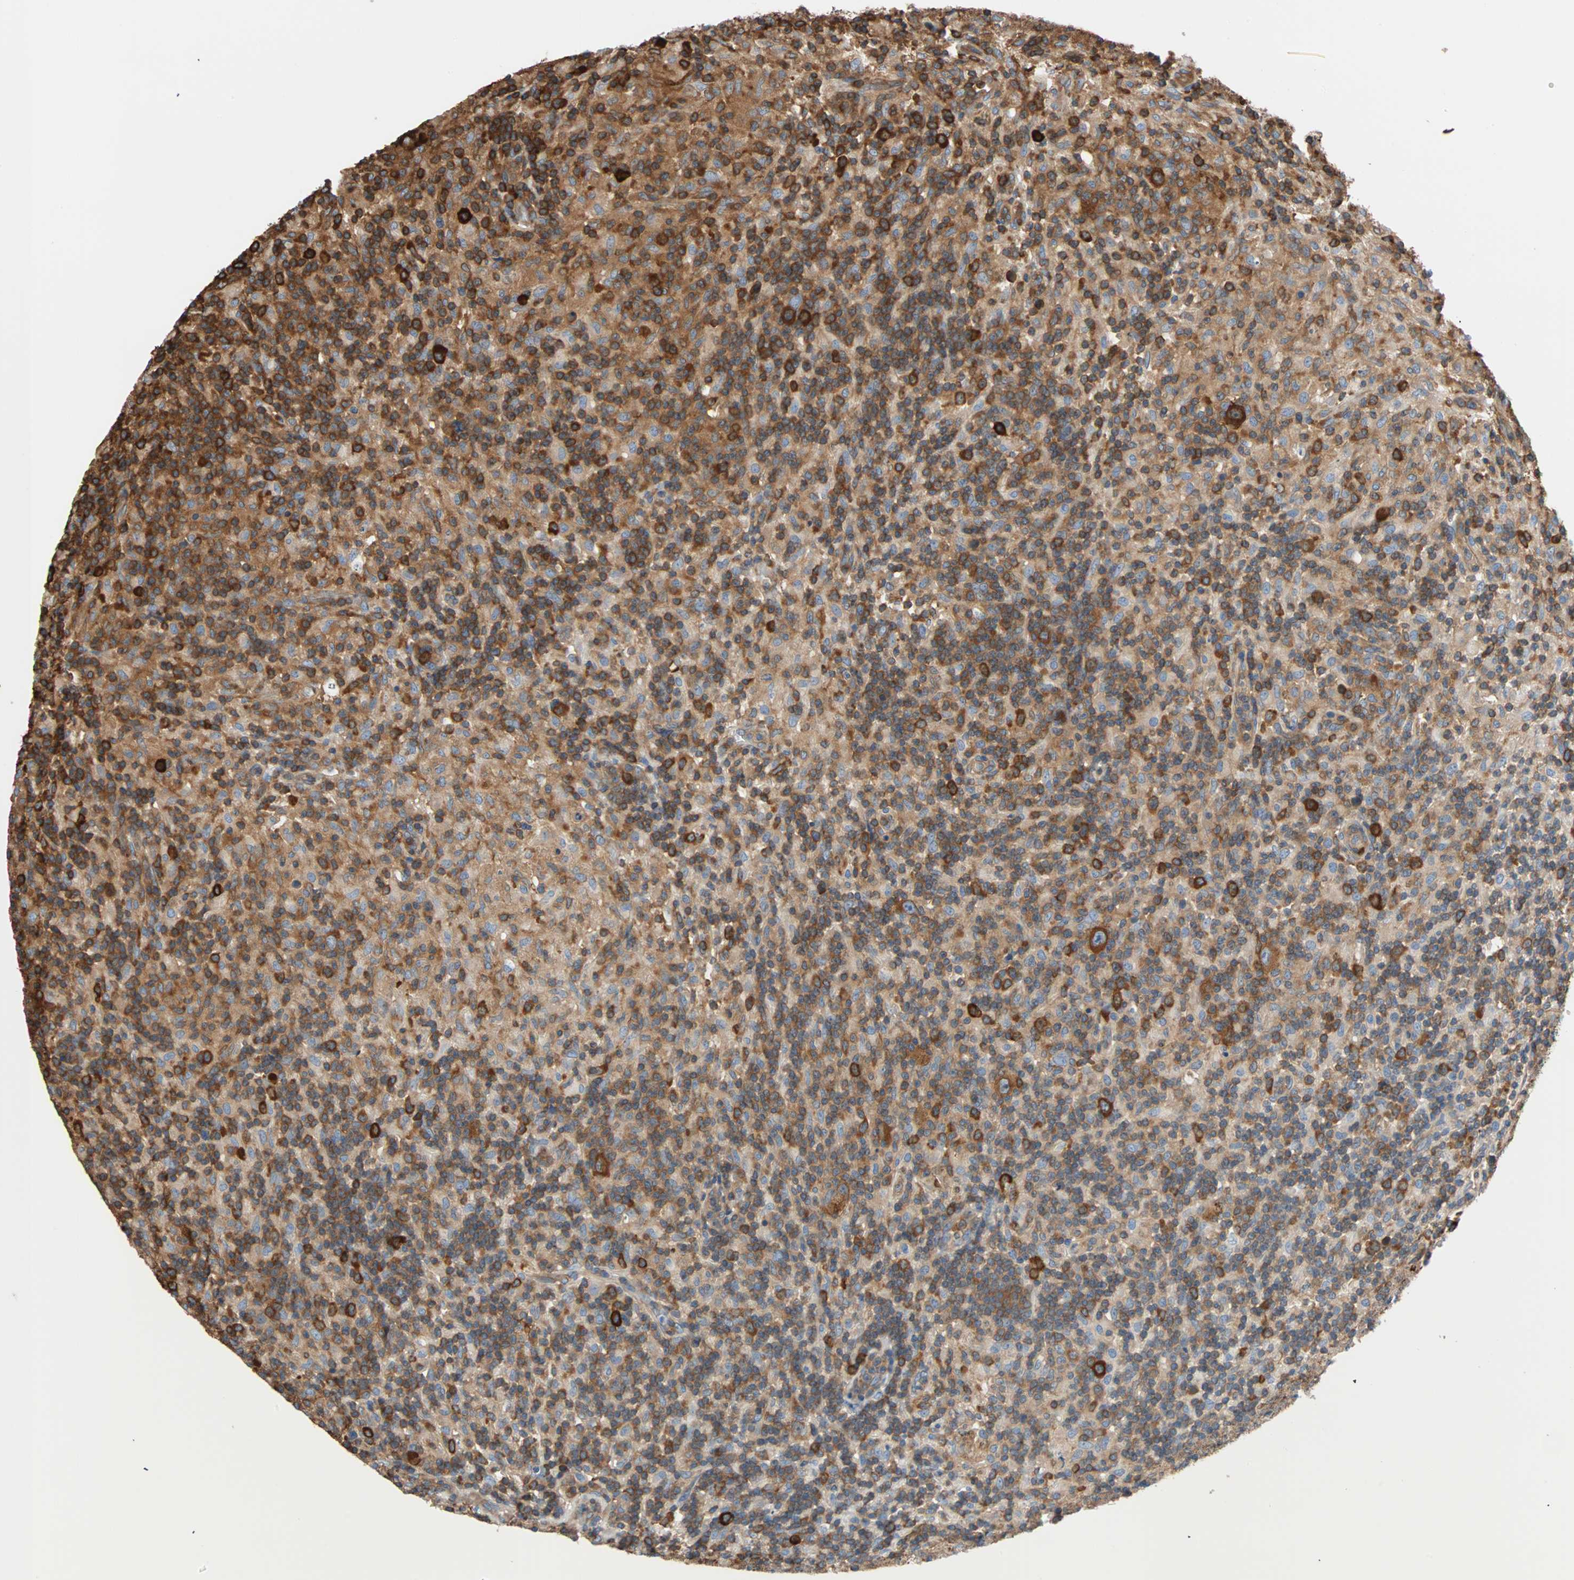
{"staining": {"intensity": "strong", "quantity": "25%-75%", "location": "cytoplasmic/membranous"}, "tissue": "lymphoma", "cell_type": "Tumor cells", "image_type": "cancer", "snomed": [{"axis": "morphology", "description": "Hodgkin's disease, NOS"}, {"axis": "topography", "description": "Lymph node"}], "caption": "Immunohistochemistry staining of Hodgkin's disease, which reveals high levels of strong cytoplasmic/membranous positivity in approximately 25%-75% of tumor cells indicating strong cytoplasmic/membranous protein positivity. The staining was performed using DAB (brown) for protein detection and nuclei were counterstained in hematoxylin (blue).", "gene": "EEF2", "patient": {"sex": "male", "age": 70}}